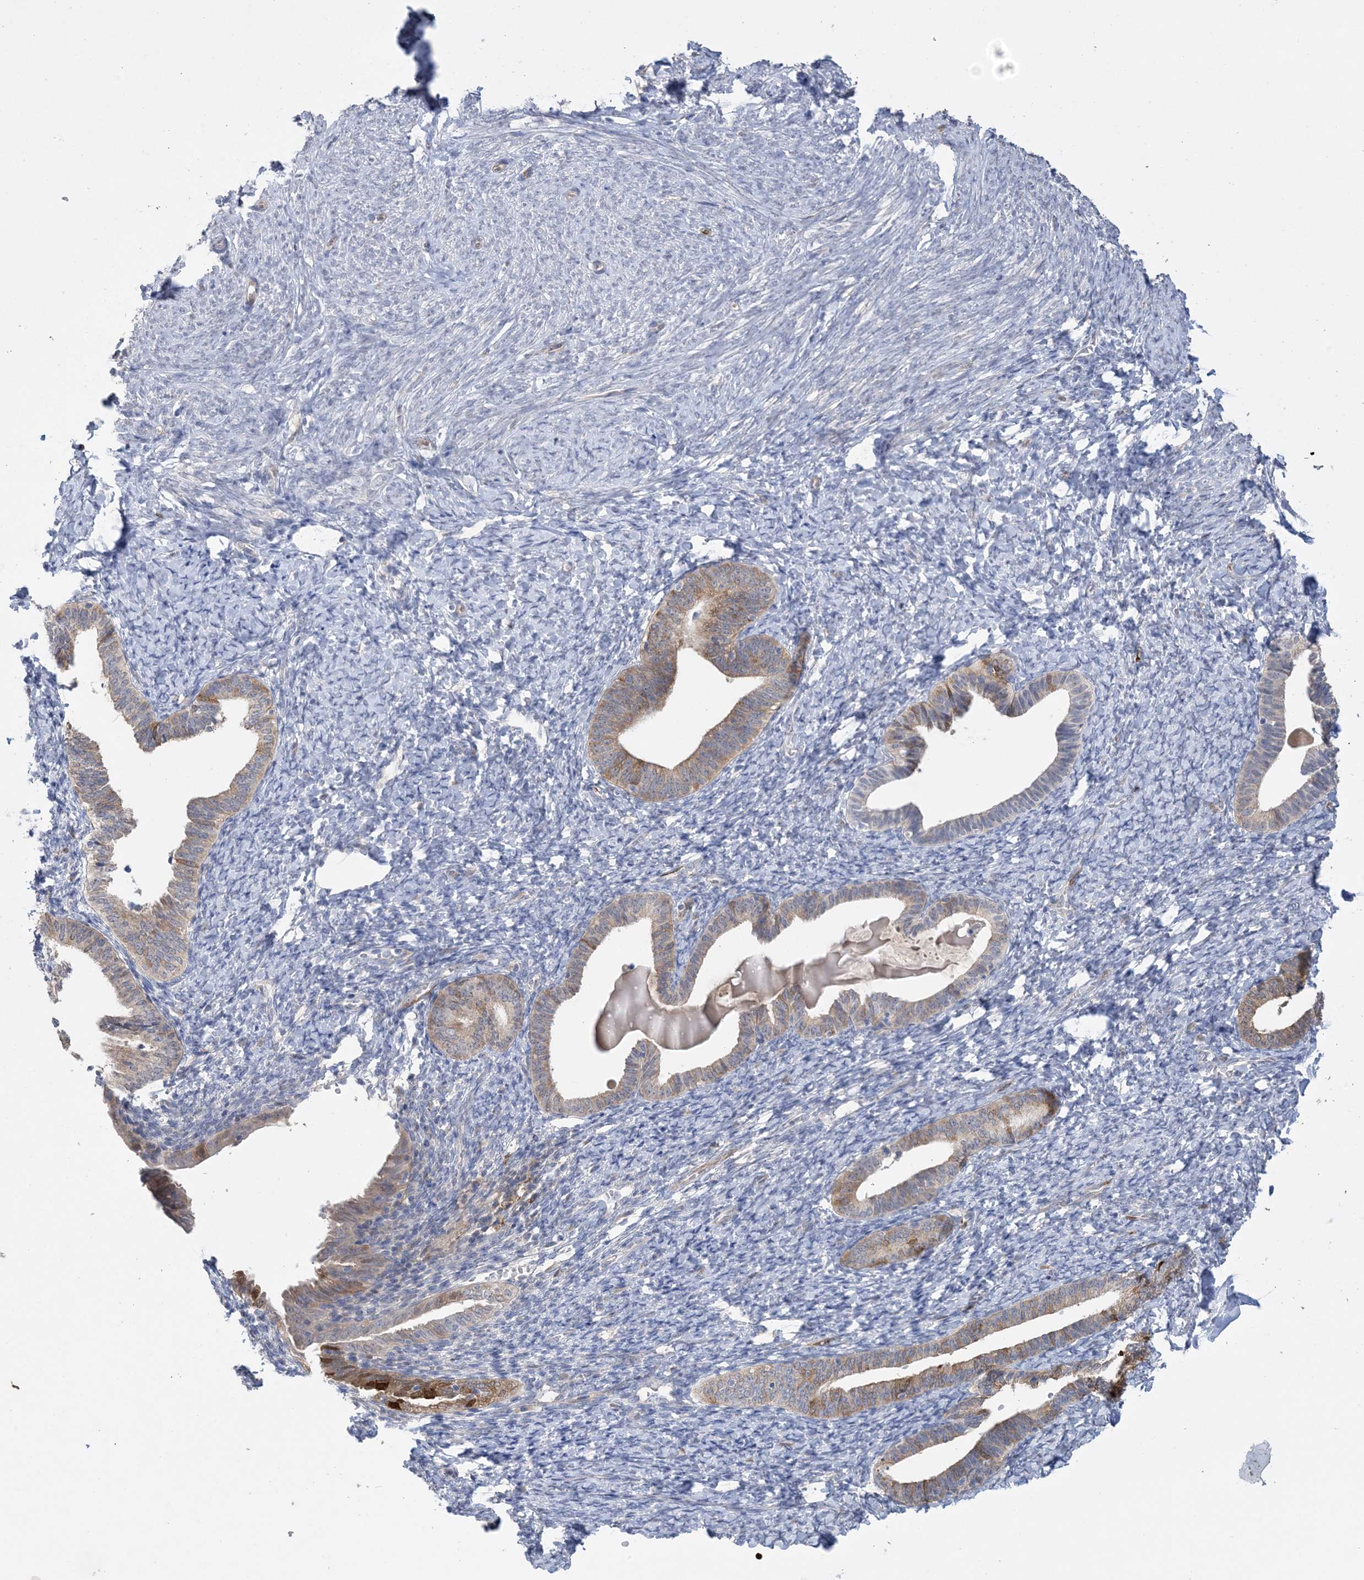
{"staining": {"intensity": "negative", "quantity": "none", "location": "none"}, "tissue": "endometrium", "cell_type": "Cells in endometrial stroma", "image_type": "normal", "snomed": [{"axis": "morphology", "description": "Normal tissue, NOS"}, {"axis": "topography", "description": "Endometrium"}], "caption": "Immunohistochemical staining of normal human endometrium shows no significant staining in cells in endometrial stroma.", "gene": "HMGCS1", "patient": {"sex": "female", "age": 72}}